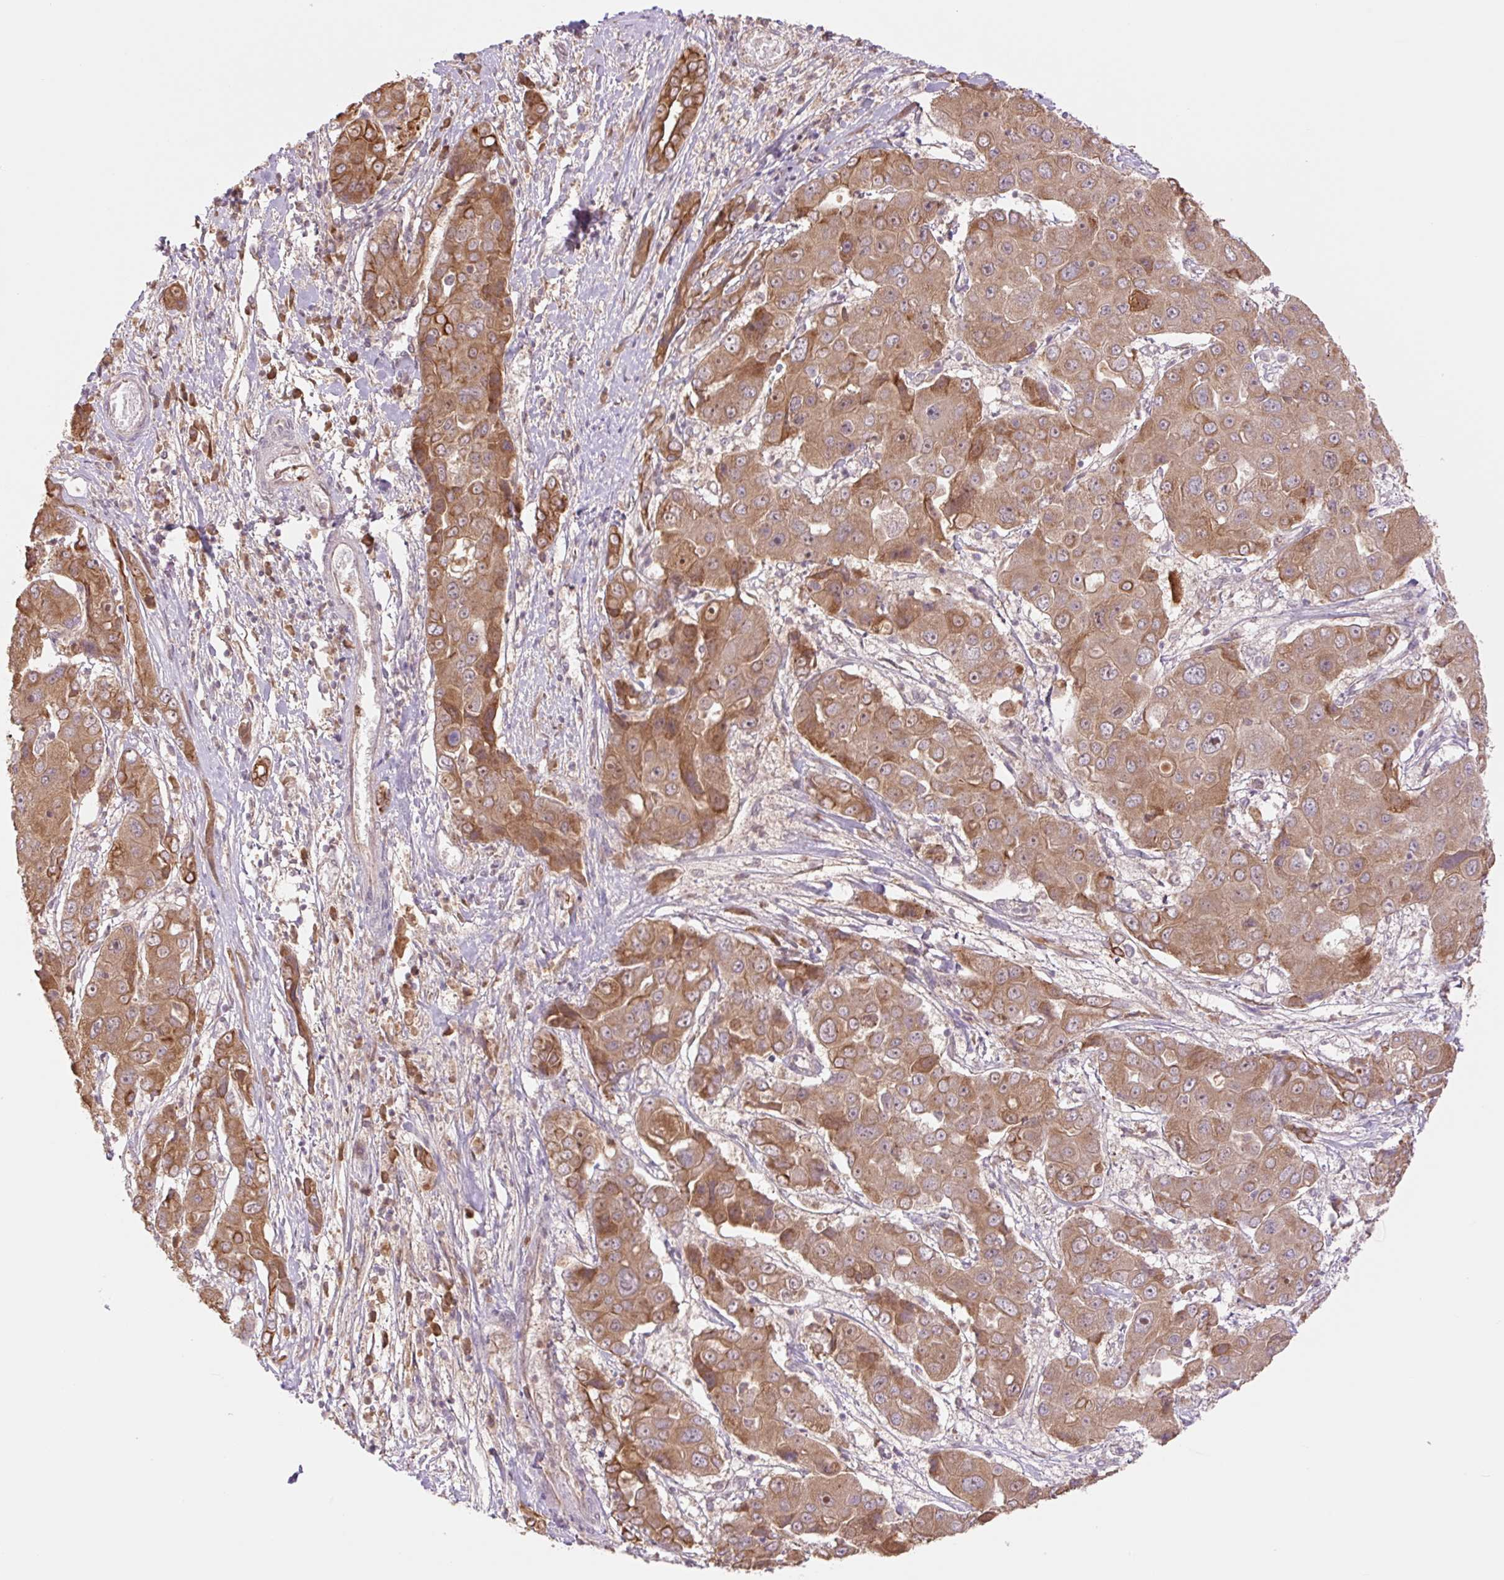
{"staining": {"intensity": "moderate", "quantity": ">75%", "location": "cytoplasmic/membranous"}, "tissue": "liver cancer", "cell_type": "Tumor cells", "image_type": "cancer", "snomed": [{"axis": "morphology", "description": "Cholangiocarcinoma"}, {"axis": "topography", "description": "Liver"}], "caption": "Human liver cancer stained with a protein marker reveals moderate staining in tumor cells.", "gene": "YJU2B", "patient": {"sex": "male", "age": 67}}